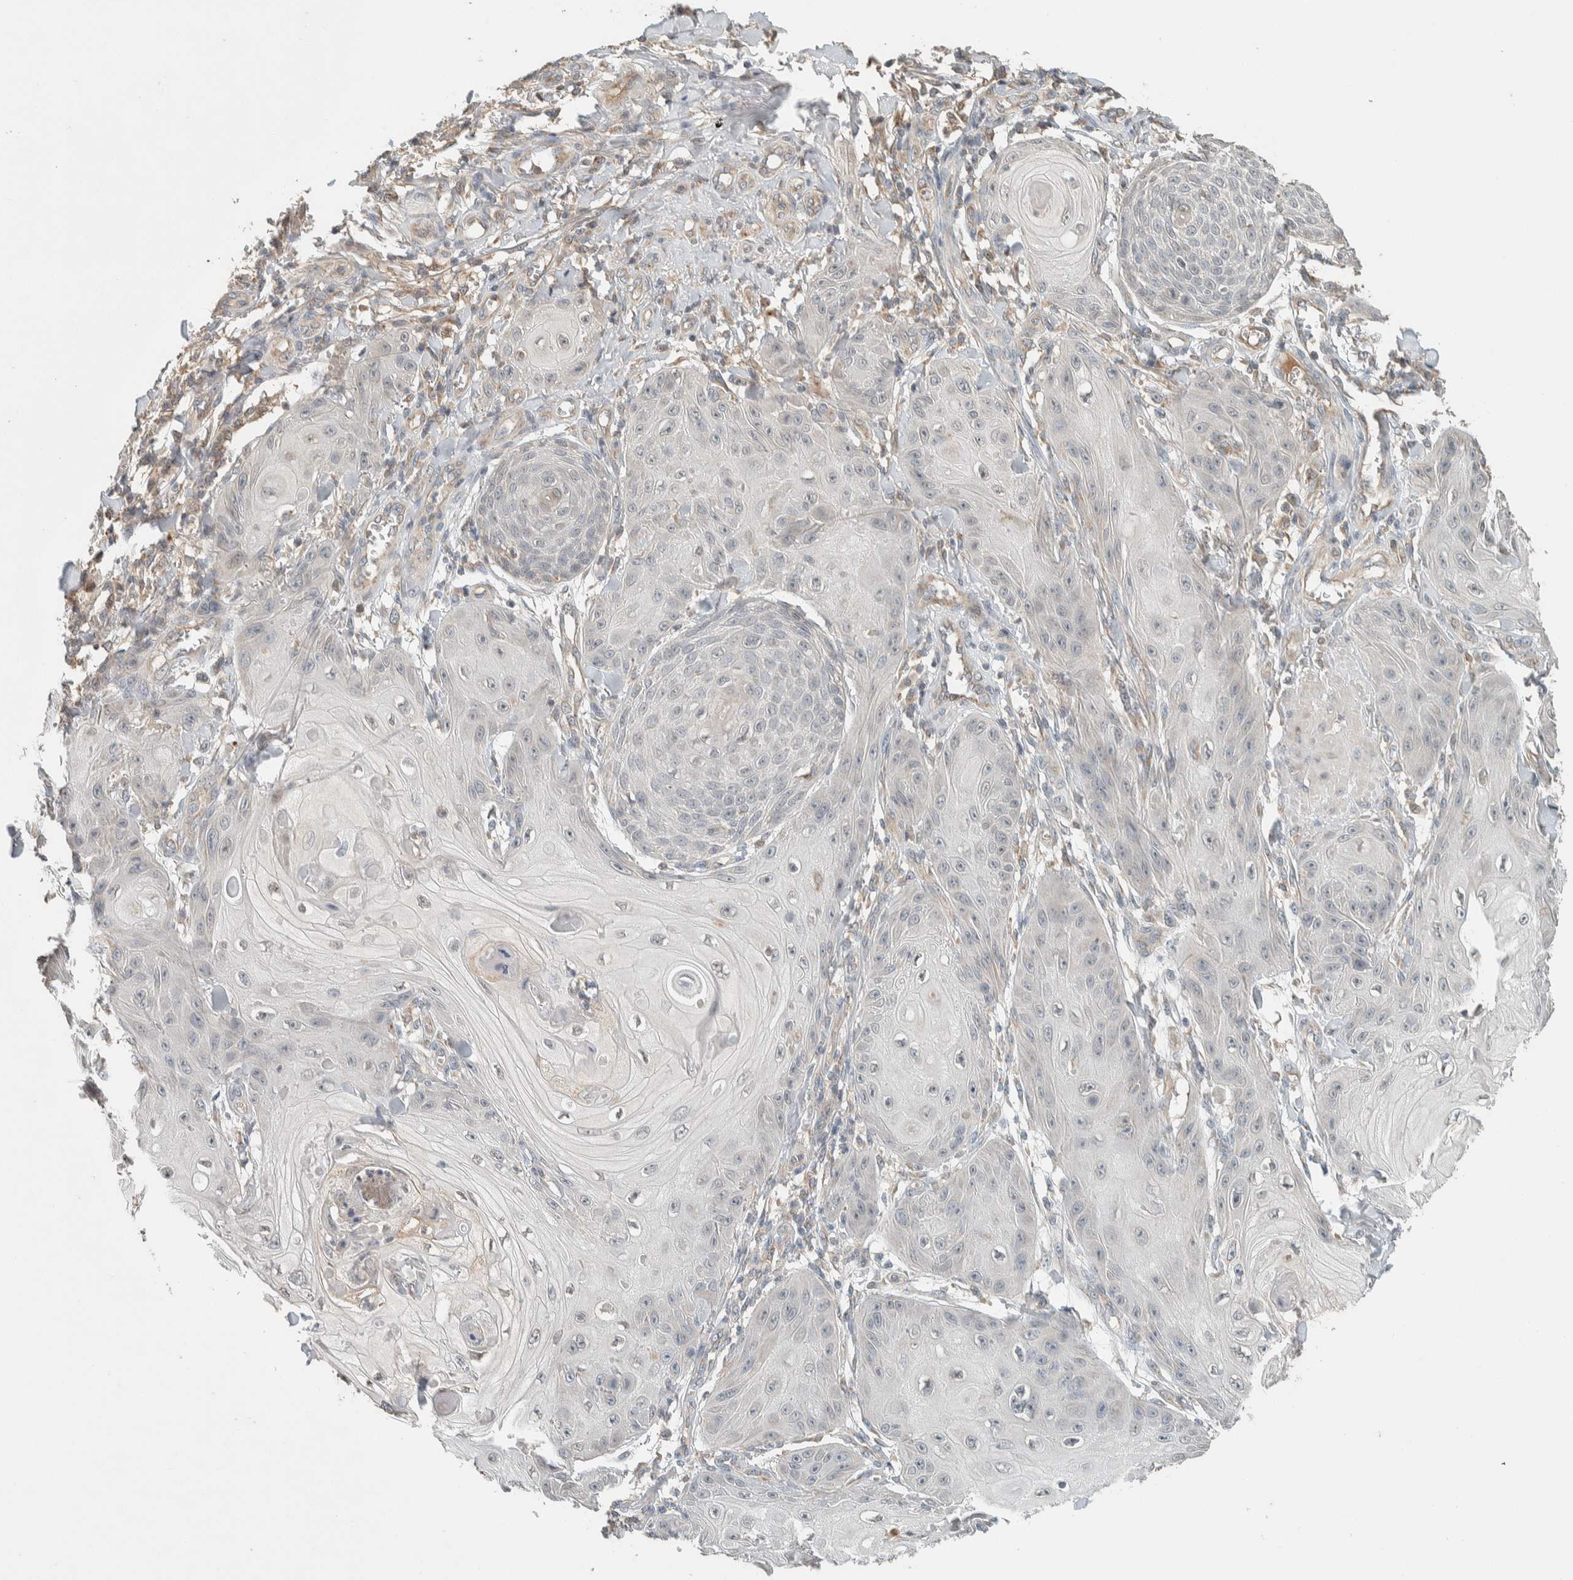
{"staining": {"intensity": "negative", "quantity": "none", "location": "none"}, "tissue": "skin cancer", "cell_type": "Tumor cells", "image_type": "cancer", "snomed": [{"axis": "morphology", "description": "Squamous cell carcinoma, NOS"}, {"axis": "topography", "description": "Skin"}], "caption": "There is no significant staining in tumor cells of skin squamous cell carcinoma.", "gene": "NBR1", "patient": {"sex": "male", "age": 74}}